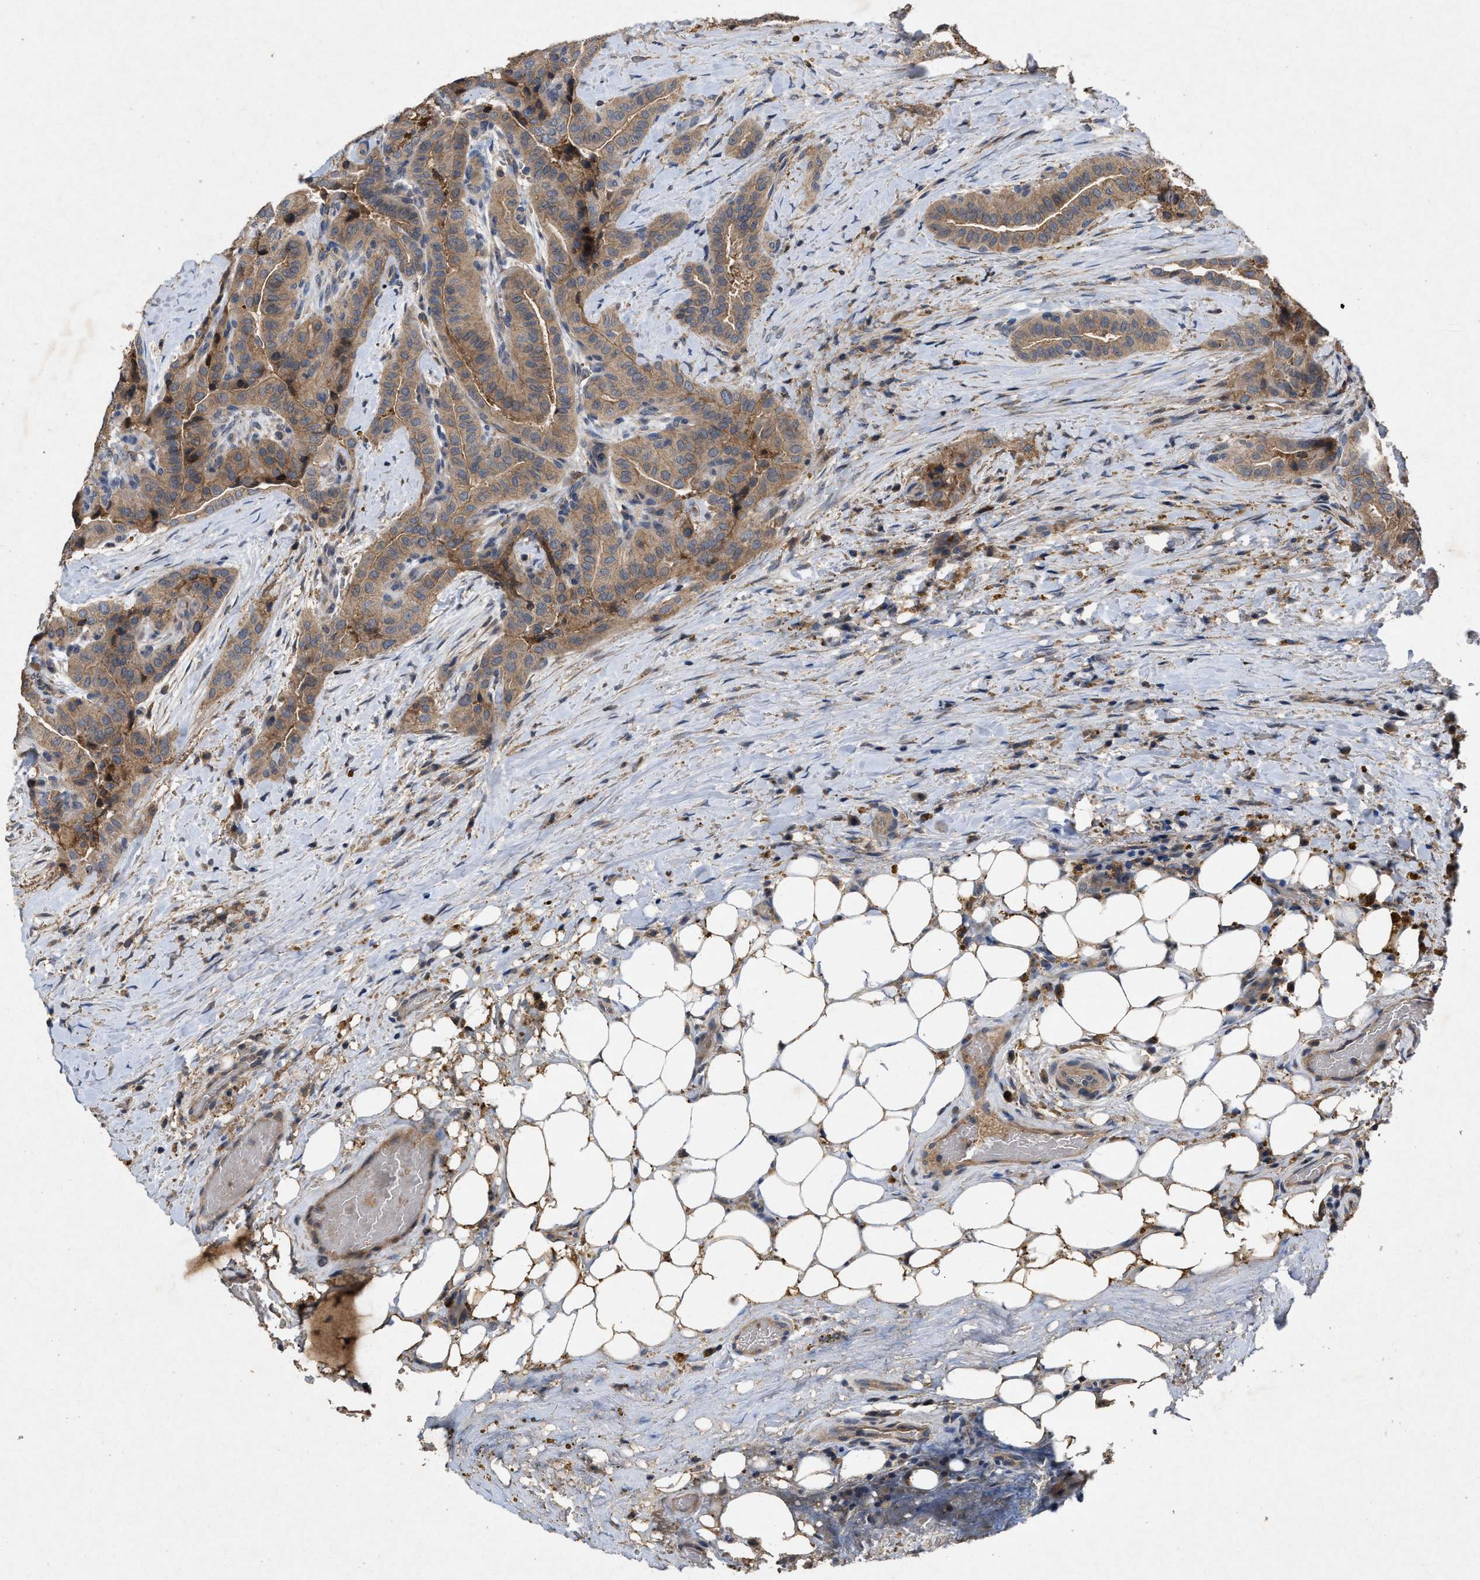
{"staining": {"intensity": "moderate", "quantity": ">75%", "location": "cytoplasmic/membranous"}, "tissue": "thyroid cancer", "cell_type": "Tumor cells", "image_type": "cancer", "snomed": [{"axis": "morphology", "description": "Papillary adenocarcinoma, NOS"}, {"axis": "topography", "description": "Thyroid gland"}], "caption": "Approximately >75% of tumor cells in thyroid papillary adenocarcinoma reveal moderate cytoplasmic/membranous protein positivity as visualized by brown immunohistochemical staining.", "gene": "LPAR2", "patient": {"sex": "male", "age": 77}}